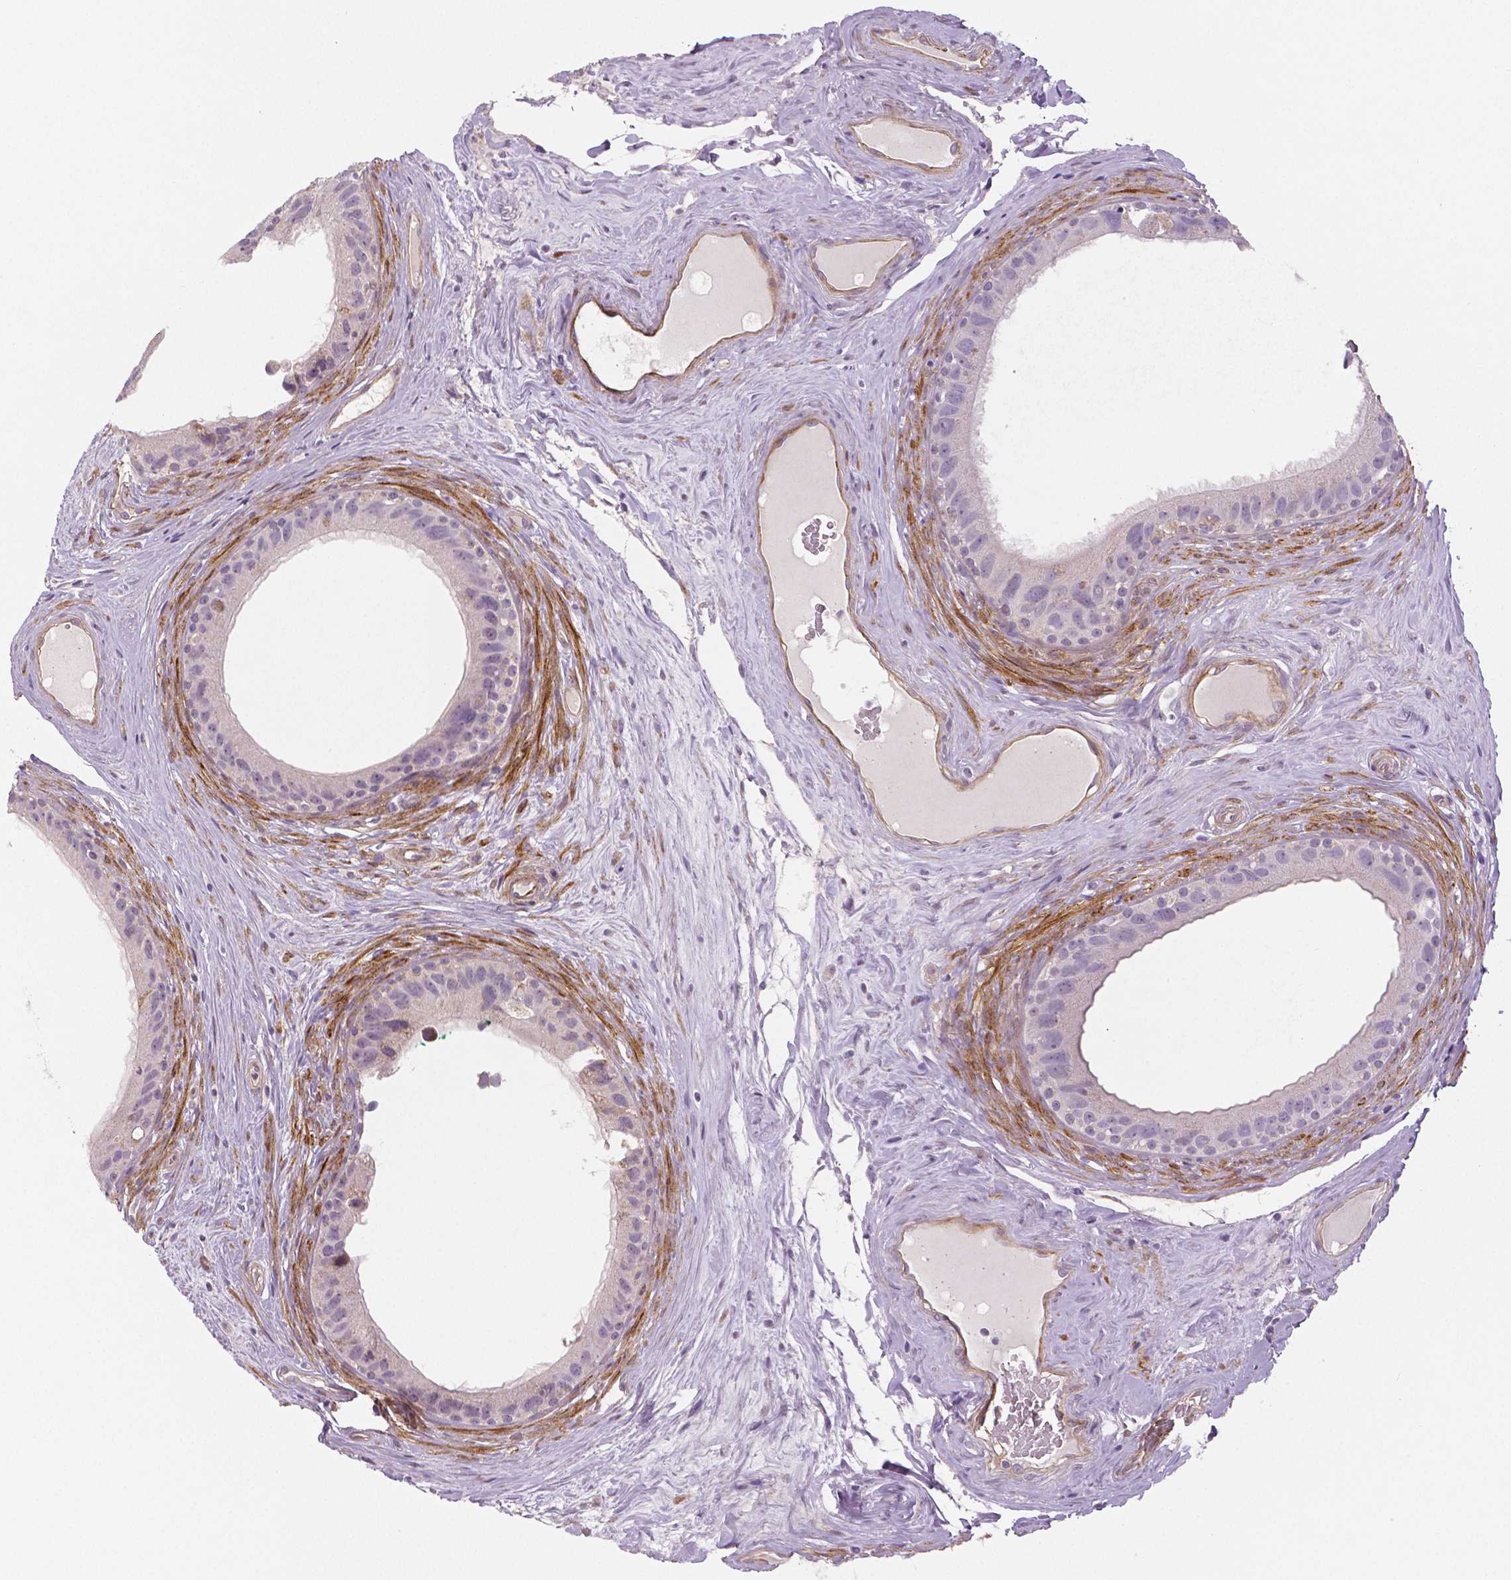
{"staining": {"intensity": "negative", "quantity": "none", "location": "none"}, "tissue": "epididymis", "cell_type": "Glandular cells", "image_type": "normal", "snomed": [{"axis": "morphology", "description": "Normal tissue, NOS"}, {"axis": "topography", "description": "Epididymis"}], "caption": "The immunohistochemistry (IHC) histopathology image has no significant staining in glandular cells of epididymis.", "gene": "FLT1", "patient": {"sex": "male", "age": 59}}